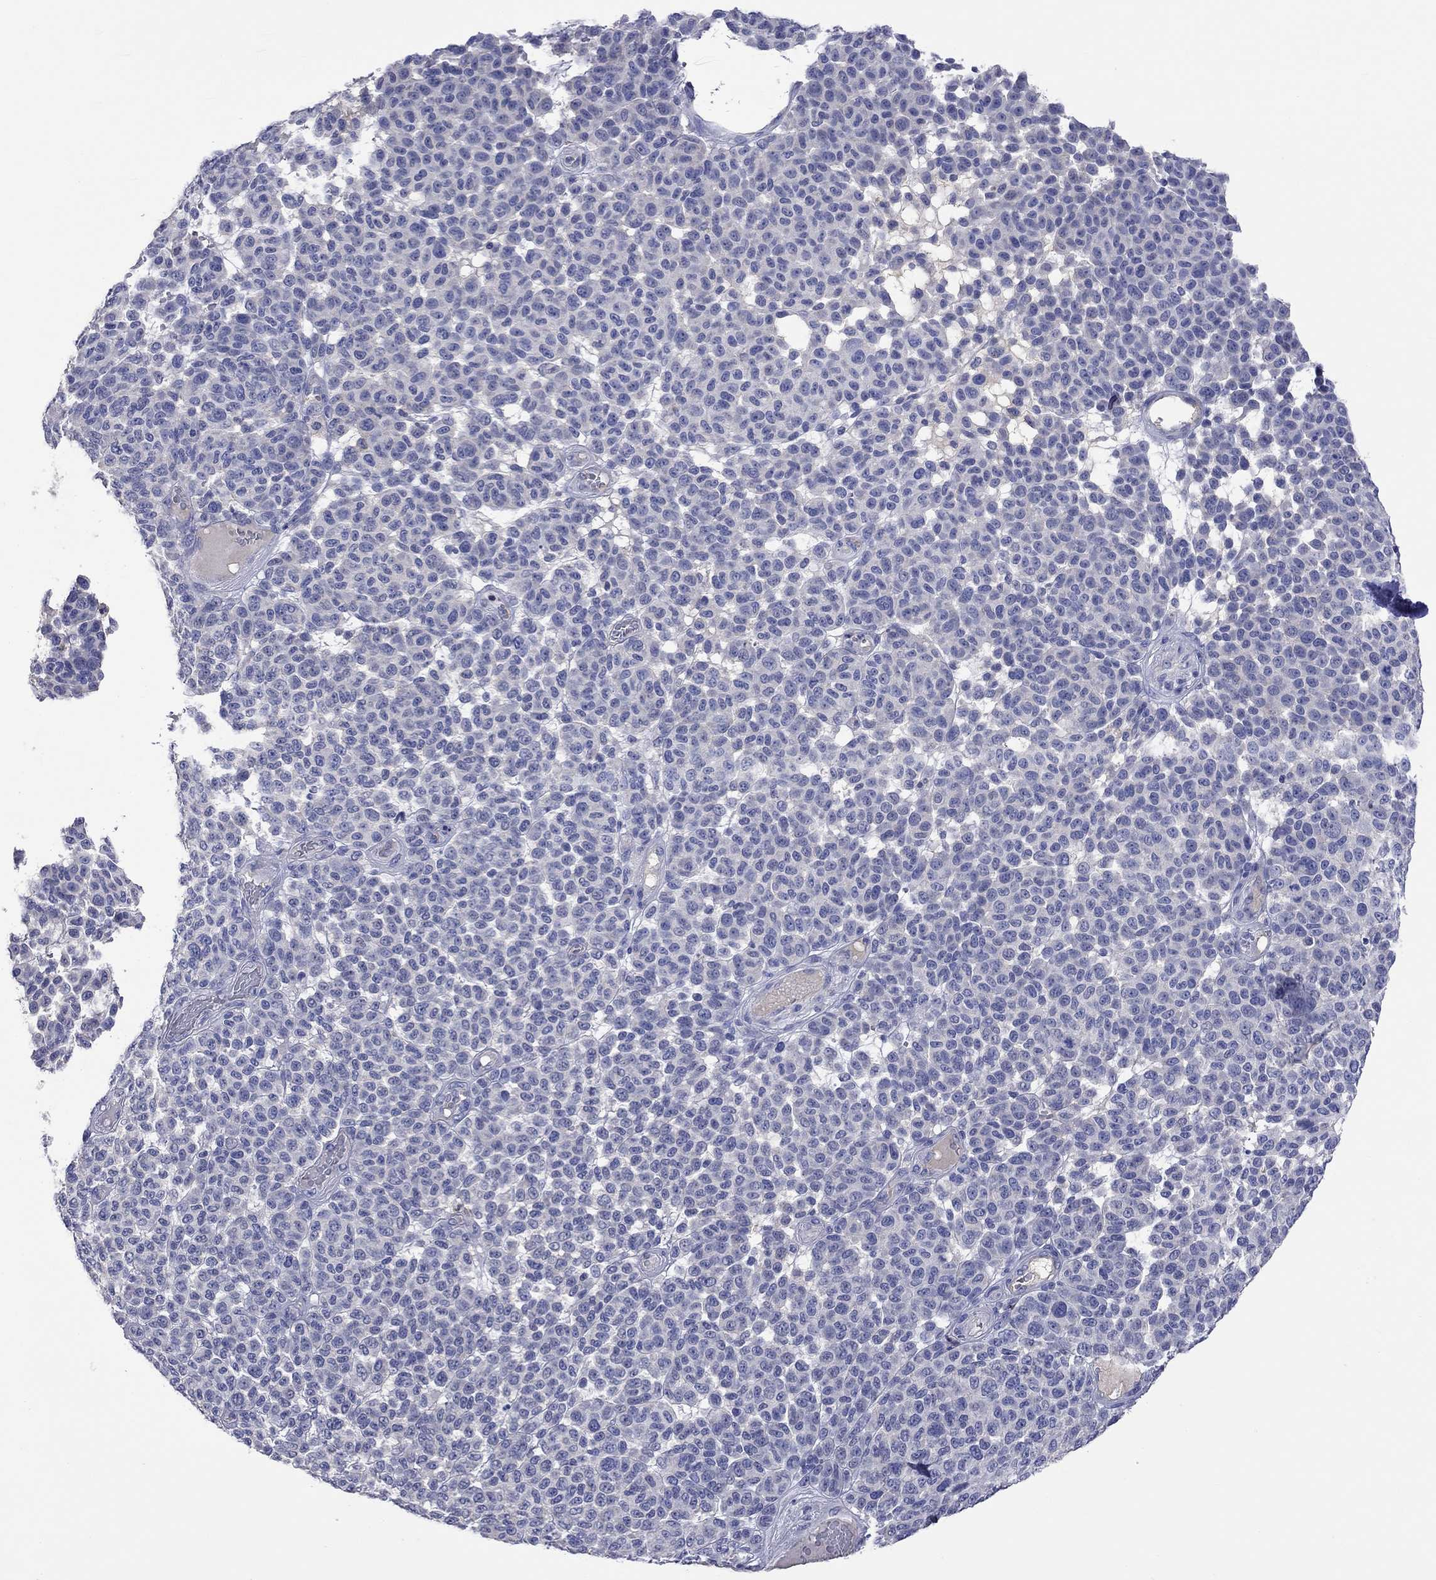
{"staining": {"intensity": "negative", "quantity": "none", "location": "none"}, "tissue": "melanoma", "cell_type": "Tumor cells", "image_type": "cancer", "snomed": [{"axis": "morphology", "description": "Malignant melanoma, NOS"}, {"axis": "topography", "description": "Skin"}], "caption": "The immunohistochemistry (IHC) micrograph has no significant positivity in tumor cells of malignant melanoma tissue. (DAB immunohistochemistry visualized using brightfield microscopy, high magnification).", "gene": "LRFN4", "patient": {"sex": "male", "age": 59}}